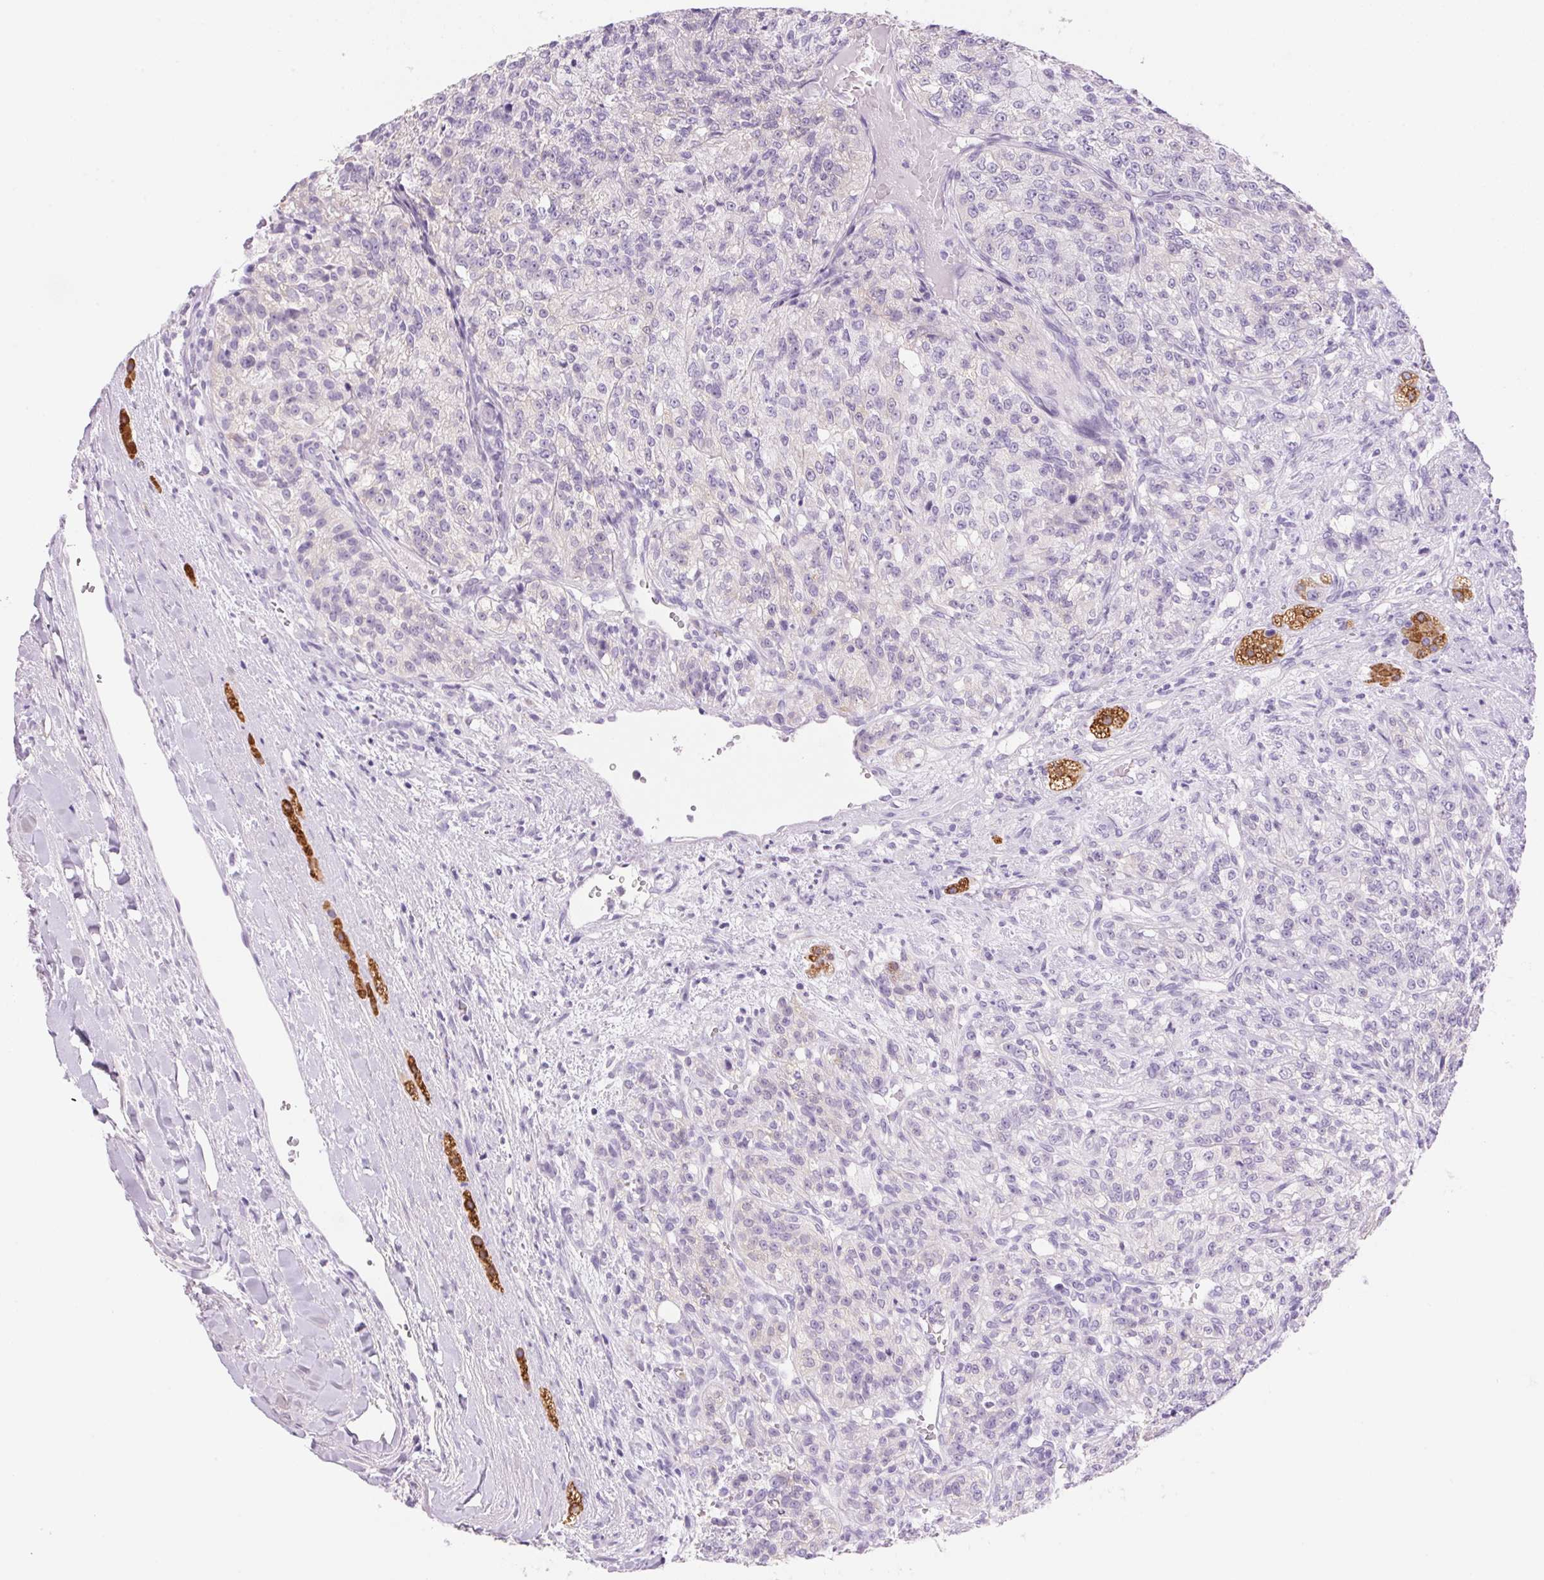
{"staining": {"intensity": "negative", "quantity": "none", "location": "none"}, "tissue": "renal cancer", "cell_type": "Tumor cells", "image_type": "cancer", "snomed": [{"axis": "morphology", "description": "Adenocarcinoma, NOS"}, {"axis": "topography", "description": "Kidney"}], "caption": "IHC of human renal cancer (adenocarcinoma) displays no positivity in tumor cells.", "gene": "DHCR24", "patient": {"sex": "female", "age": 63}}